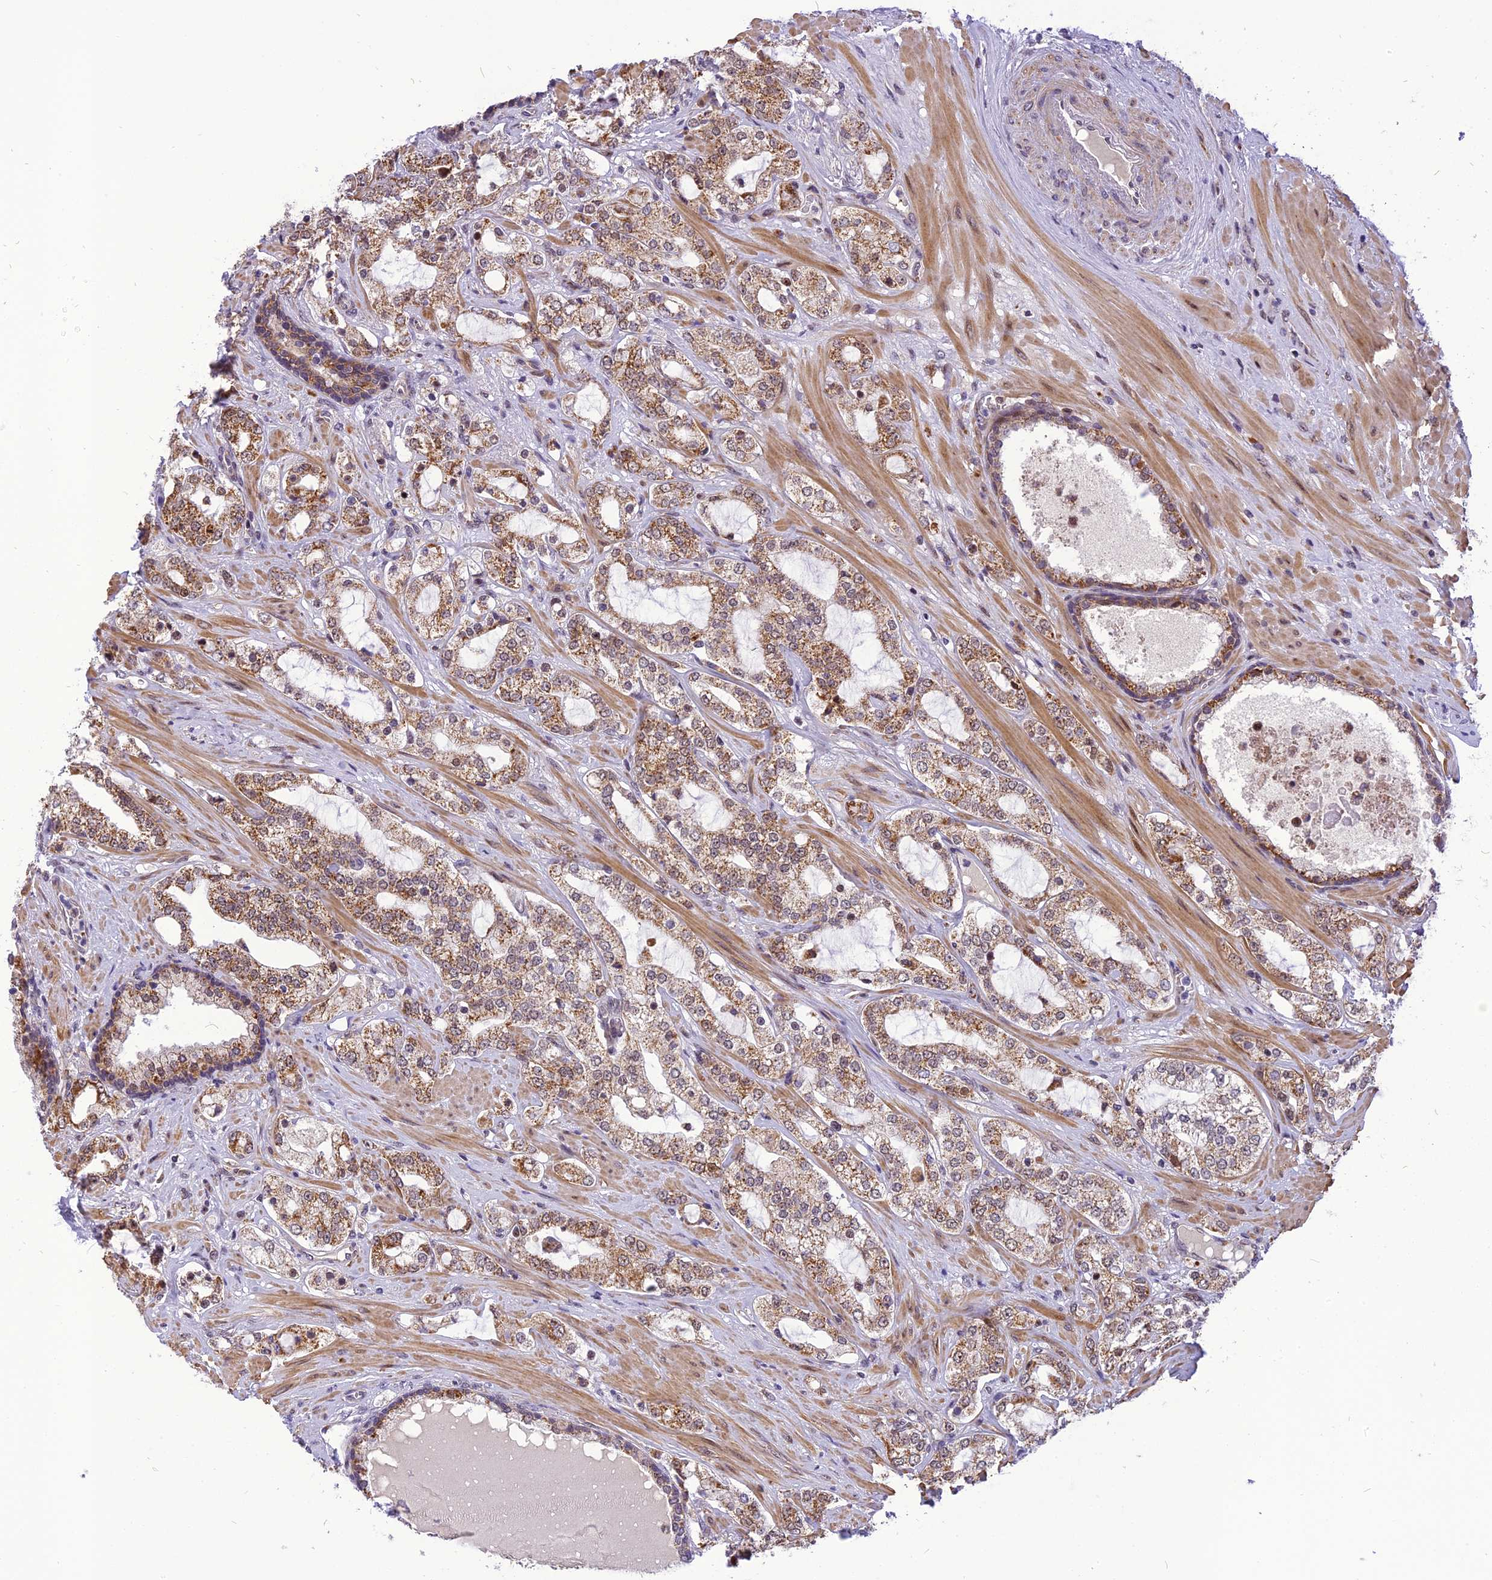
{"staining": {"intensity": "moderate", "quantity": ">75%", "location": "cytoplasmic/membranous"}, "tissue": "prostate cancer", "cell_type": "Tumor cells", "image_type": "cancer", "snomed": [{"axis": "morphology", "description": "Adenocarcinoma, High grade"}, {"axis": "topography", "description": "Prostate"}], "caption": "Protein expression analysis of high-grade adenocarcinoma (prostate) reveals moderate cytoplasmic/membranous expression in about >75% of tumor cells. The staining was performed using DAB (3,3'-diaminobenzidine) to visualize the protein expression in brown, while the nuclei were stained in blue with hematoxylin (Magnification: 20x).", "gene": "CMC1", "patient": {"sex": "male", "age": 64}}